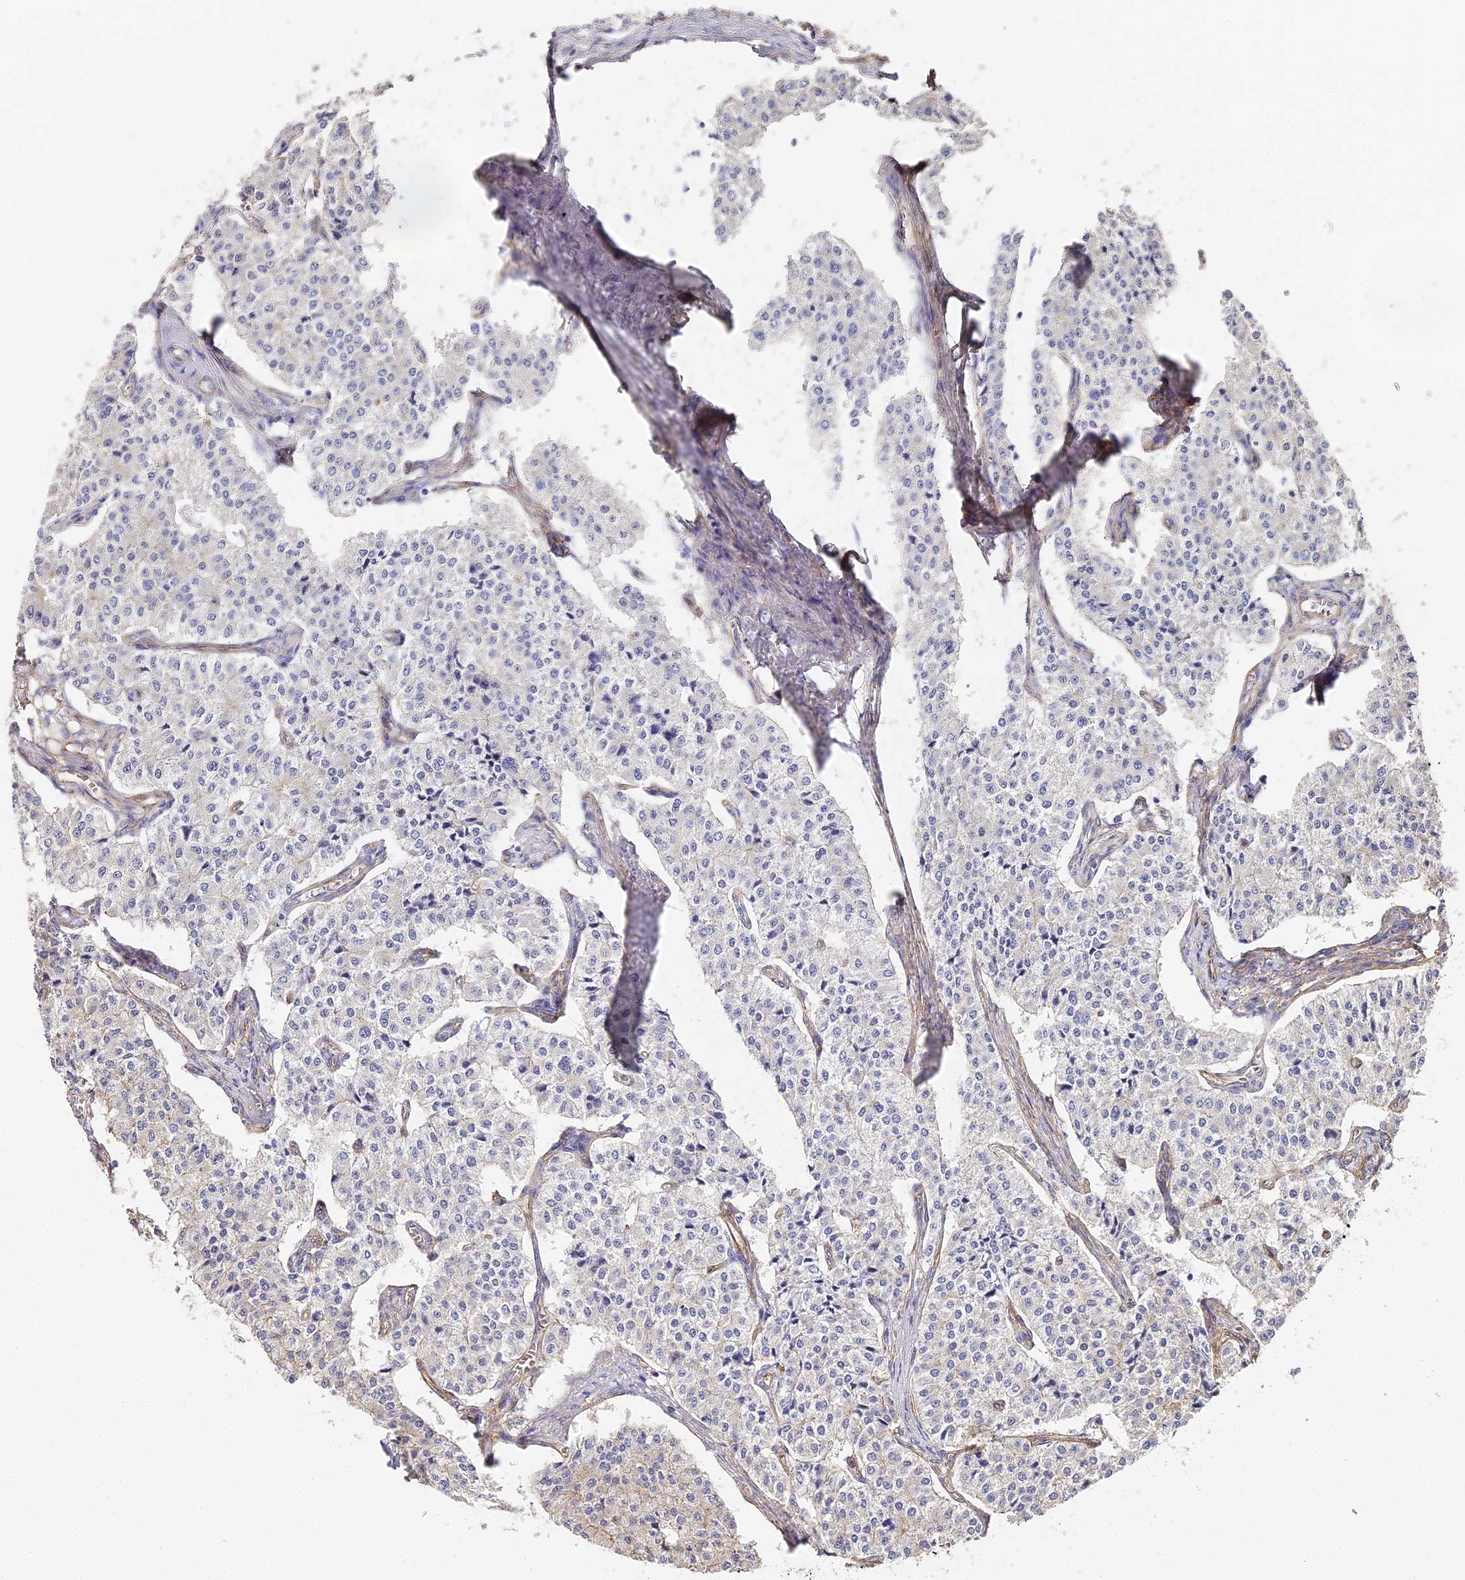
{"staining": {"intensity": "negative", "quantity": "none", "location": "none"}, "tissue": "carcinoid", "cell_type": "Tumor cells", "image_type": "cancer", "snomed": [{"axis": "morphology", "description": "Carcinoid, malignant, NOS"}, {"axis": "topography", "description": "Colon"}], "caption": "IHC photomicrograph of neoplastic tissue: human carcinoid stained with DAB exhibits no significant protein staining in tumor cells.", "gene": "CCDC30", "patient": {"sex": "female", "age": 52}}